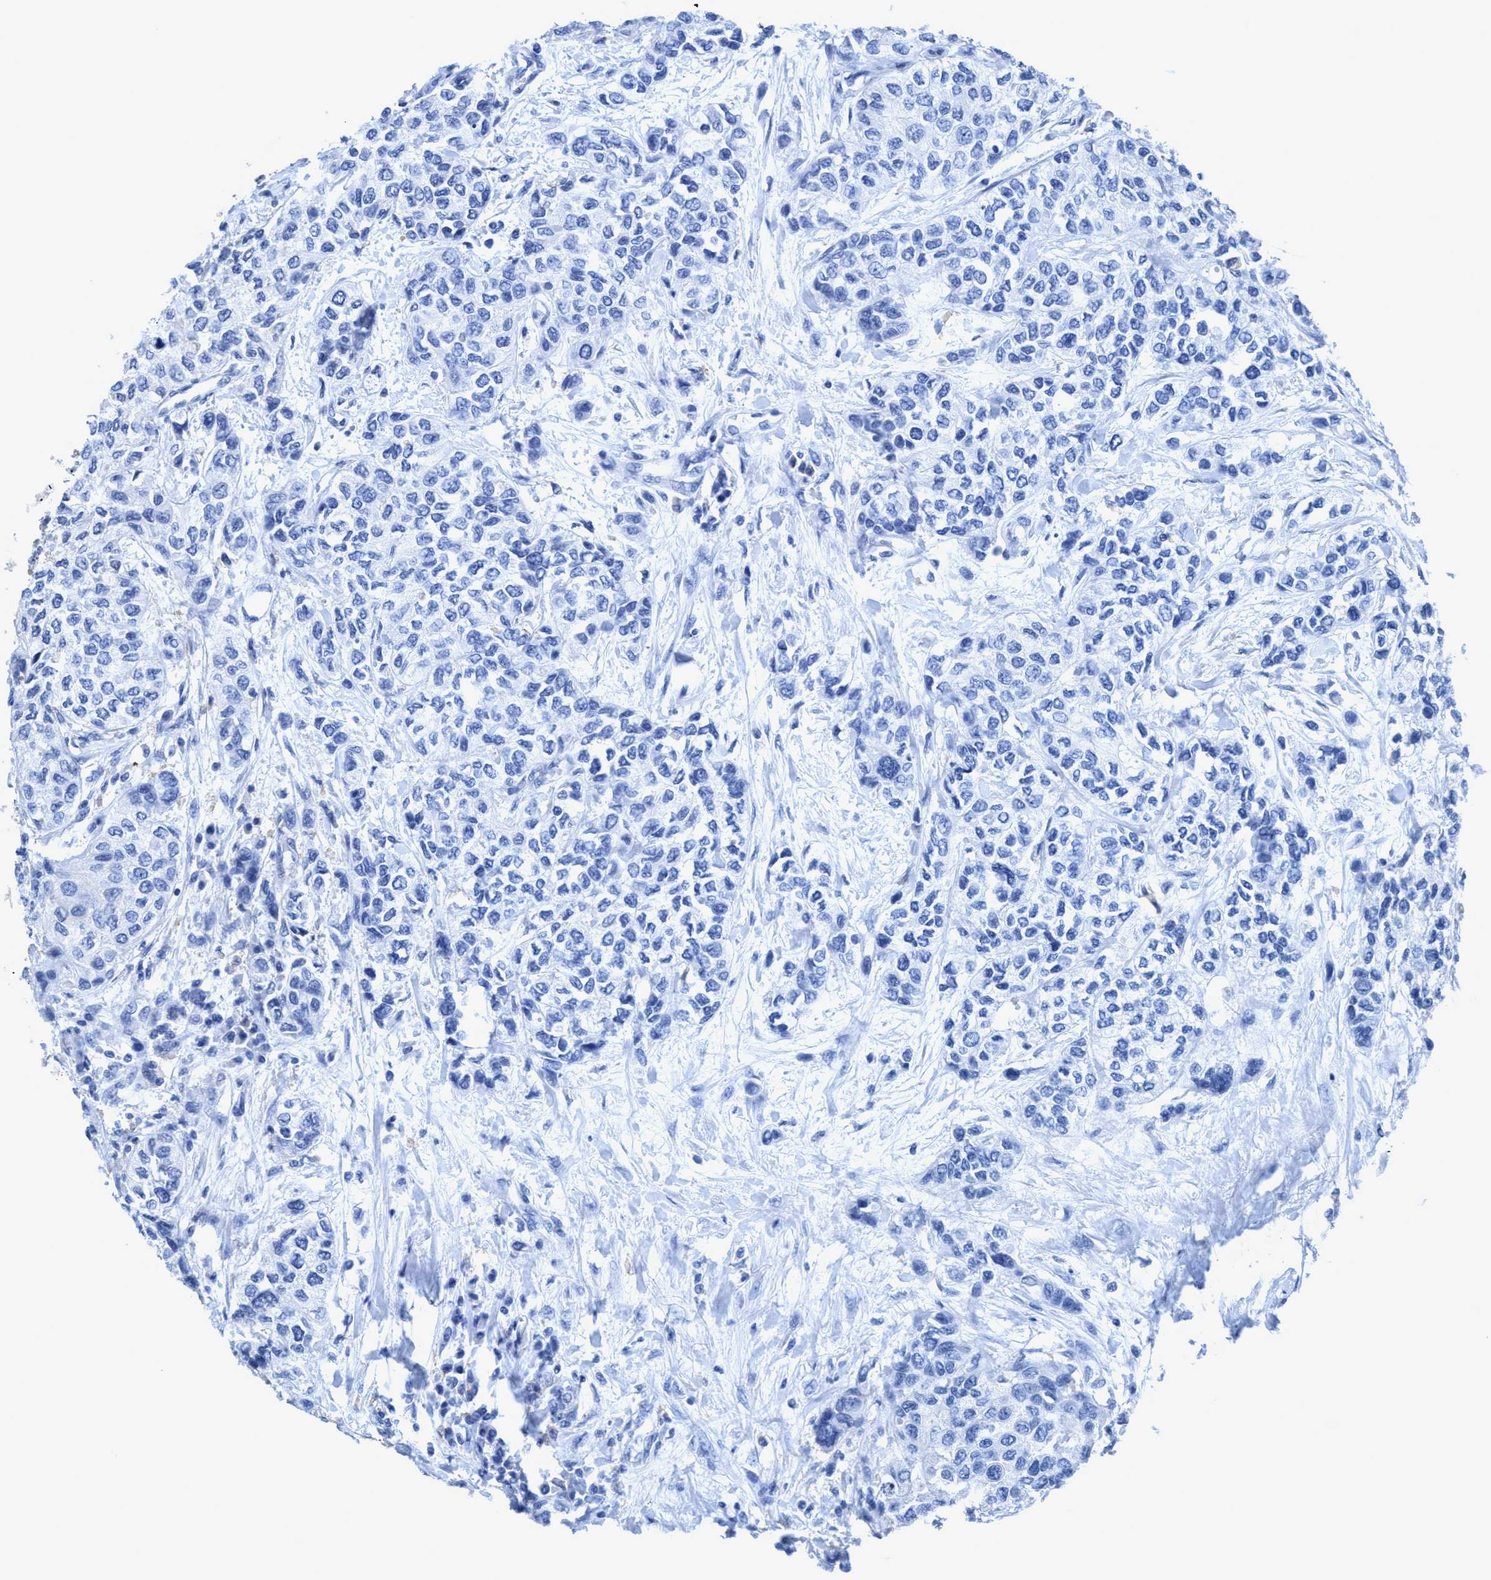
{"staining": {"intensity": "negative", "quantity": "none", "location": "none"}, "tissue": "urothelial cancer", "cell_type": "Tumor cells", "image_type": "cancer", "snomed": [{"axis": "morphology", "description": "Urothelial carcinoma, High grade"}, {"axis": "topography", "description": "Urinary bladder"}], "caption": "Histopathology image shows no protein staining in tumor cells of urothelial carcinoma (high-grade) tissue.", "gene": "DNAI1", "patient": {"sex": "female", "age": 56}}